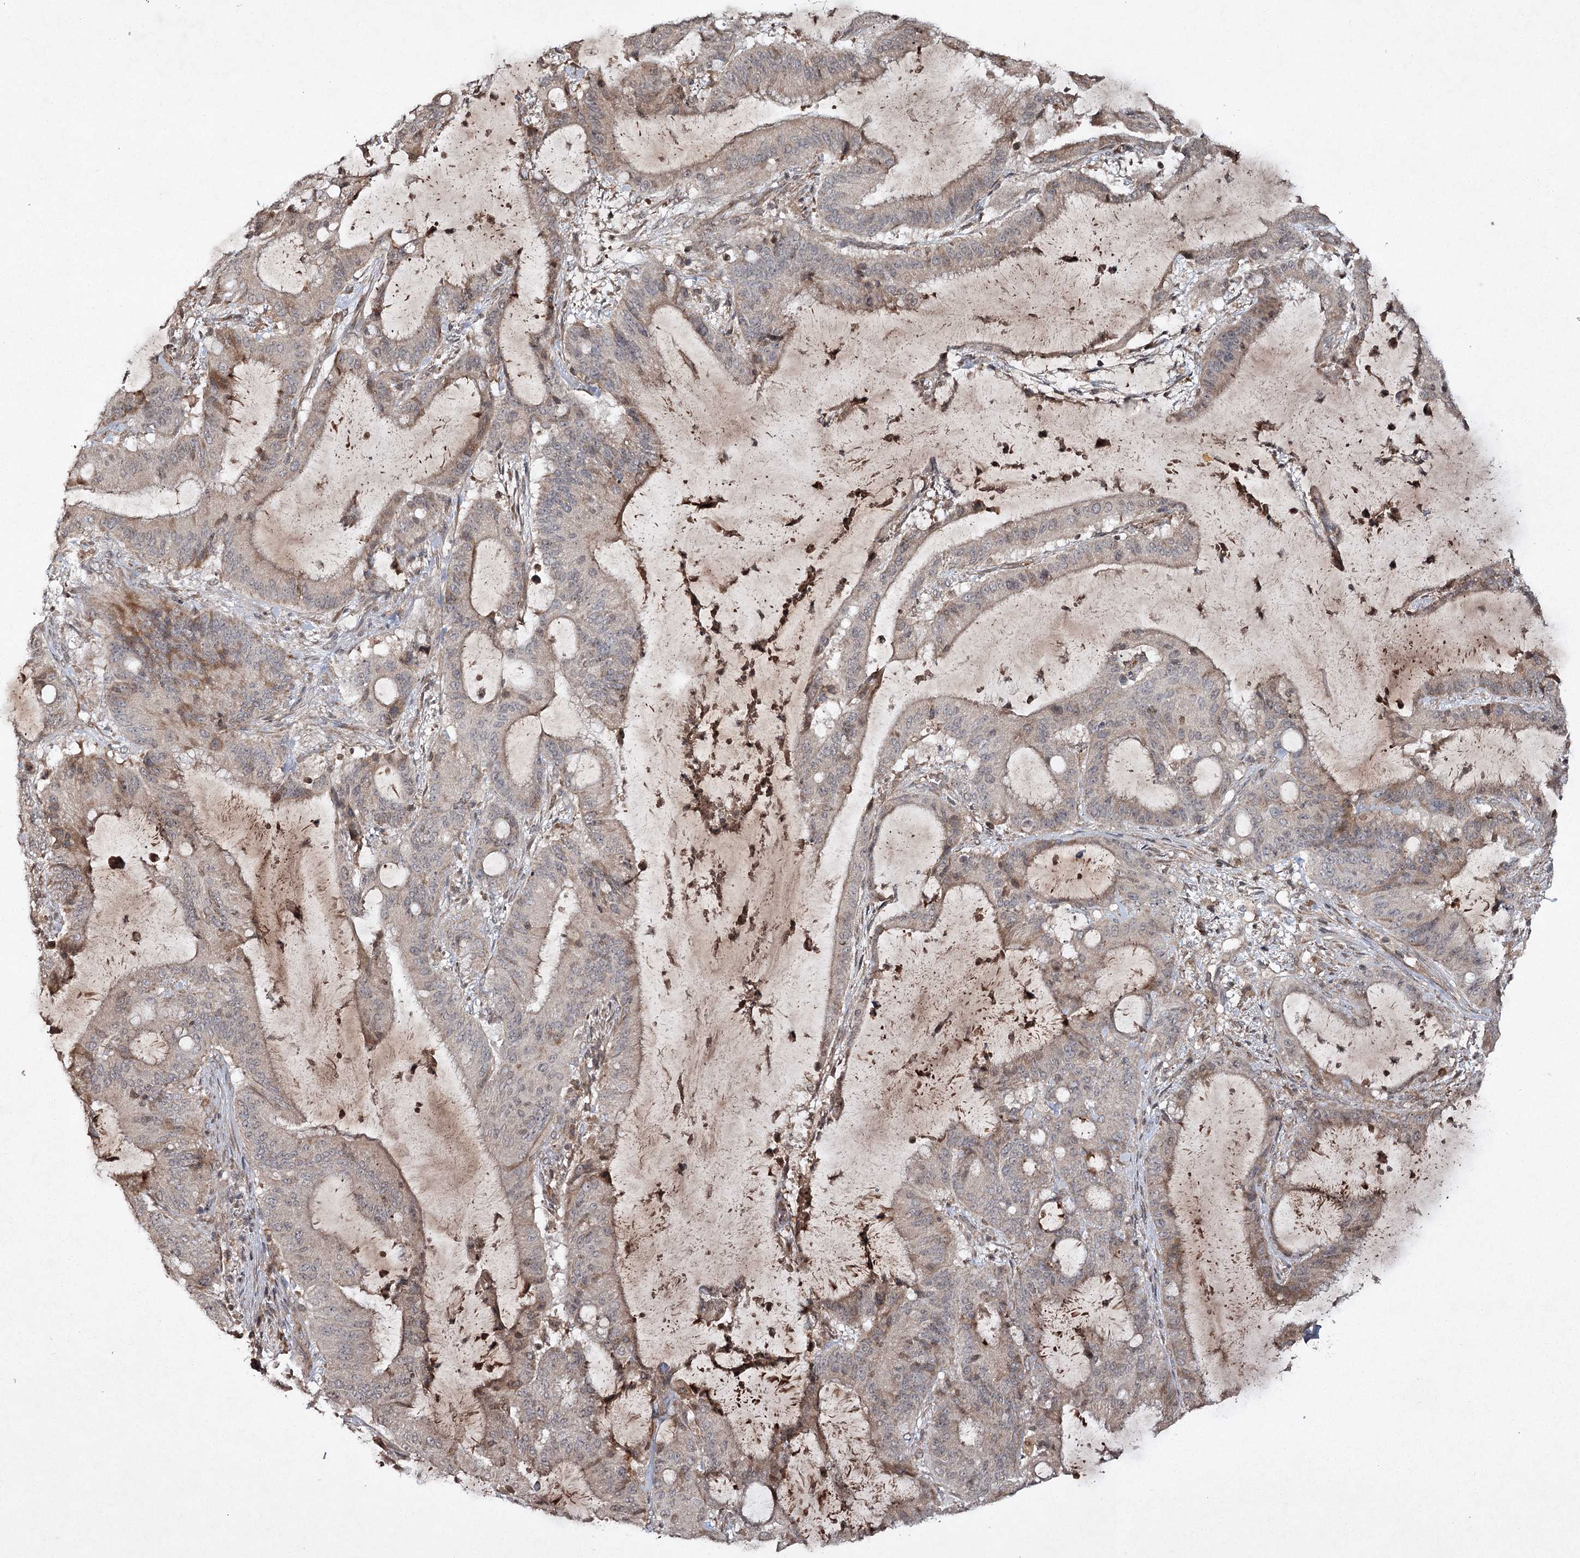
{"staining": {"intensity": "weak", "quantity": "<25%", "location": "cytoplasmic/membranous"}, "tissue": "liver cancer", "cell_type": "Tumor cells", "image_type": "cancer", "snomed": [{"axis": "morphology", "description": "Normal tissue, NOS"}, {"axis": "morphology", "description": "Cholangiocarcinoma"}, {"axis": "topography", "description": "Liver"}, {"axis": "topography", "description": "Peripheral nerve tissue"}], "caption": "Immunohistochemical staining of liver cancer exhibits no significant positivity in tumor cells.", "gene": "CYP2B6", "patient": {"sex": "female", "age": 73}}